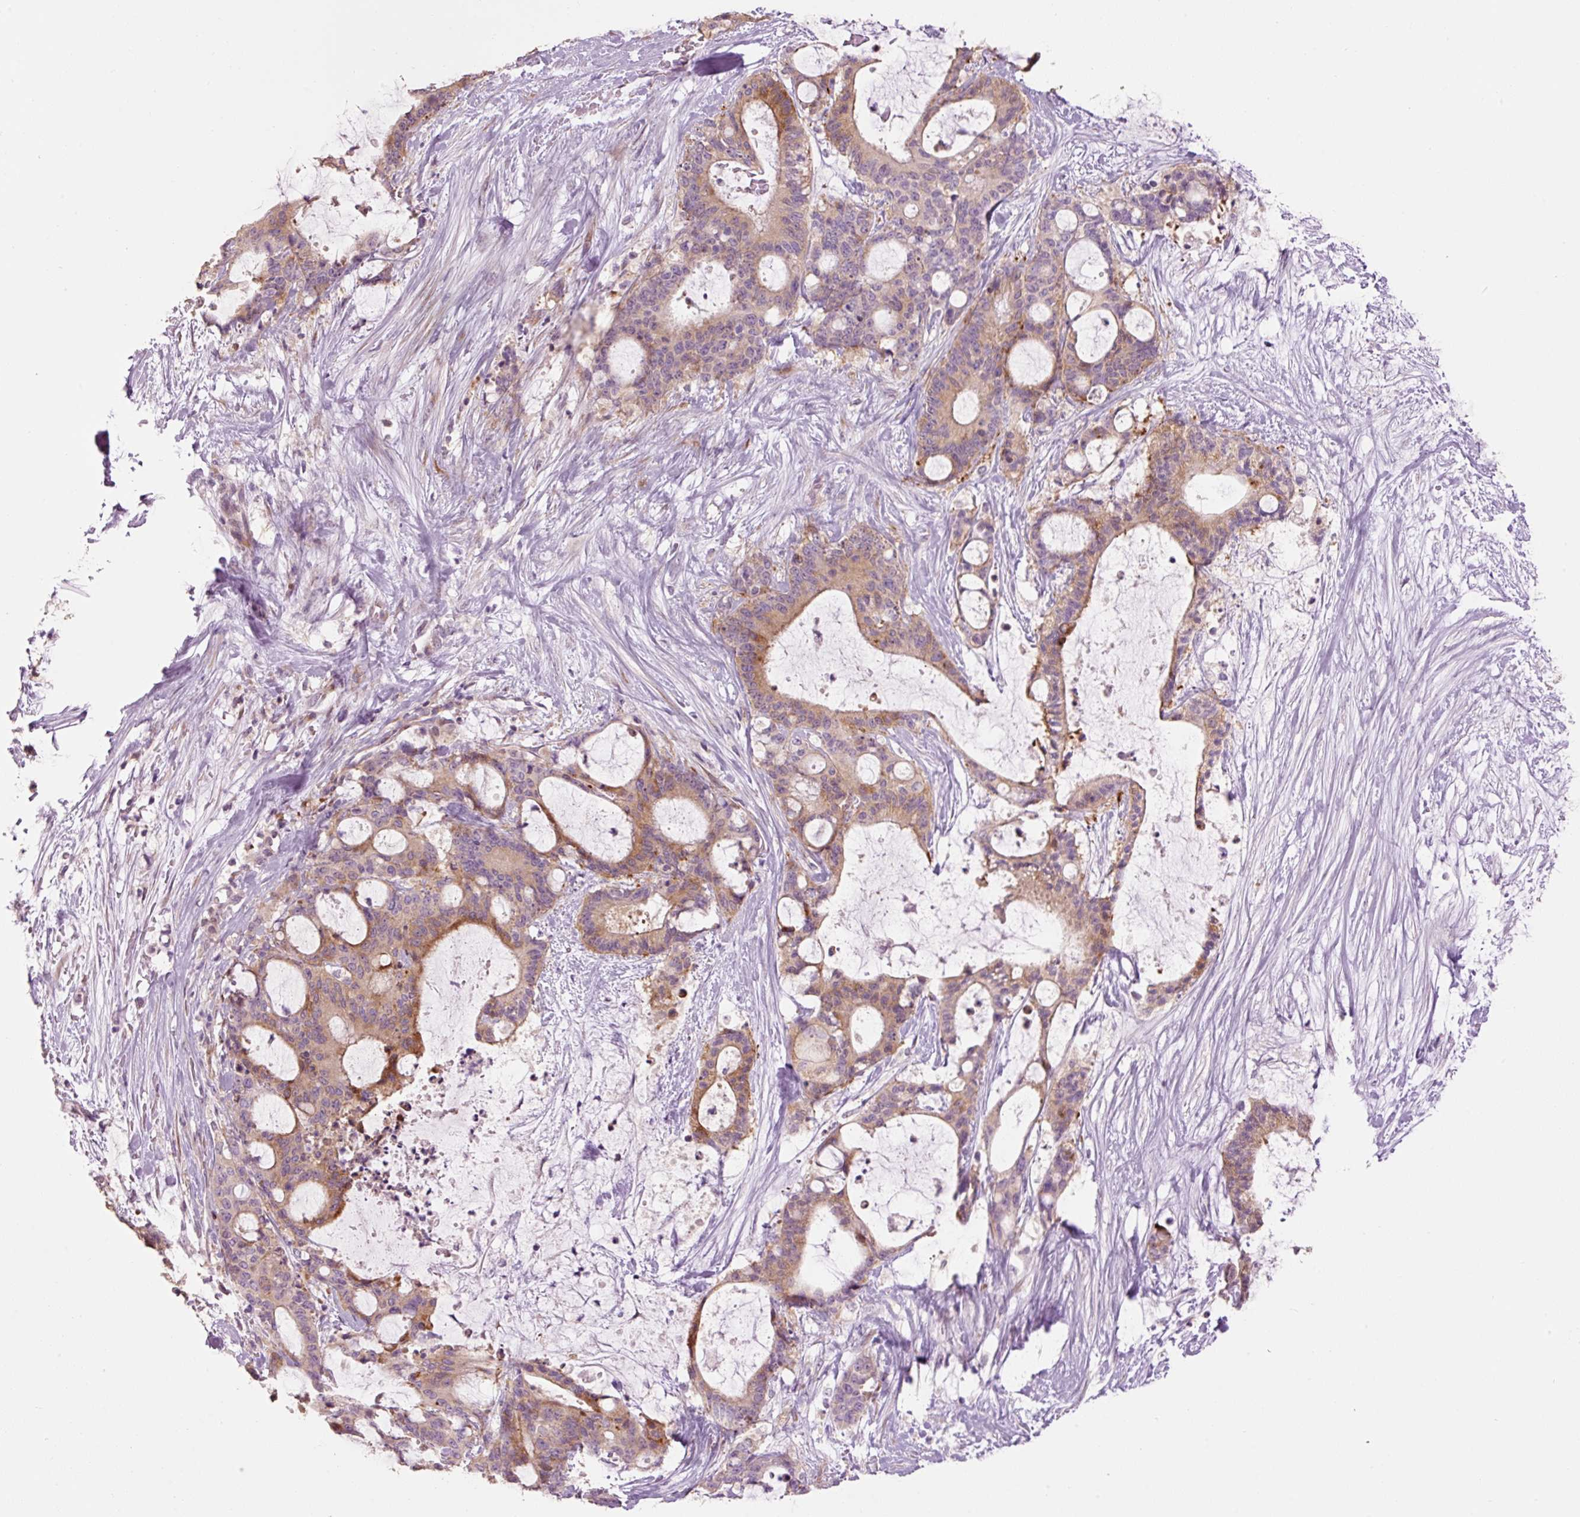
{"staining": {"intensity": "moderate", "quantity": ">75%", "location": "cytoplasmic/membranous"}, "tissue": "liver cancer", "cell_type": "Tumor cells", "image_type": "cancer", "snomed": [{"axis": "morphology", "description": "Normal tissue, NOS"}, {"axis": "morphology", "description": "Cholangiocarcinoma"}, {"axis": "topography", "description": "Liver"}, {"axis": "topography", "description": "Peripheral nerve tissue"}], "caption": "A high-resolution photomicrograph shows immunohistochemistry staining of liver cancer (cholangiocarcinoma), which exhibits moderate cytoplasmic/membranous expression in about >75% of tumor cells.", "gene": "HAX1", "patient": {"sex": "female", "age": 73}}